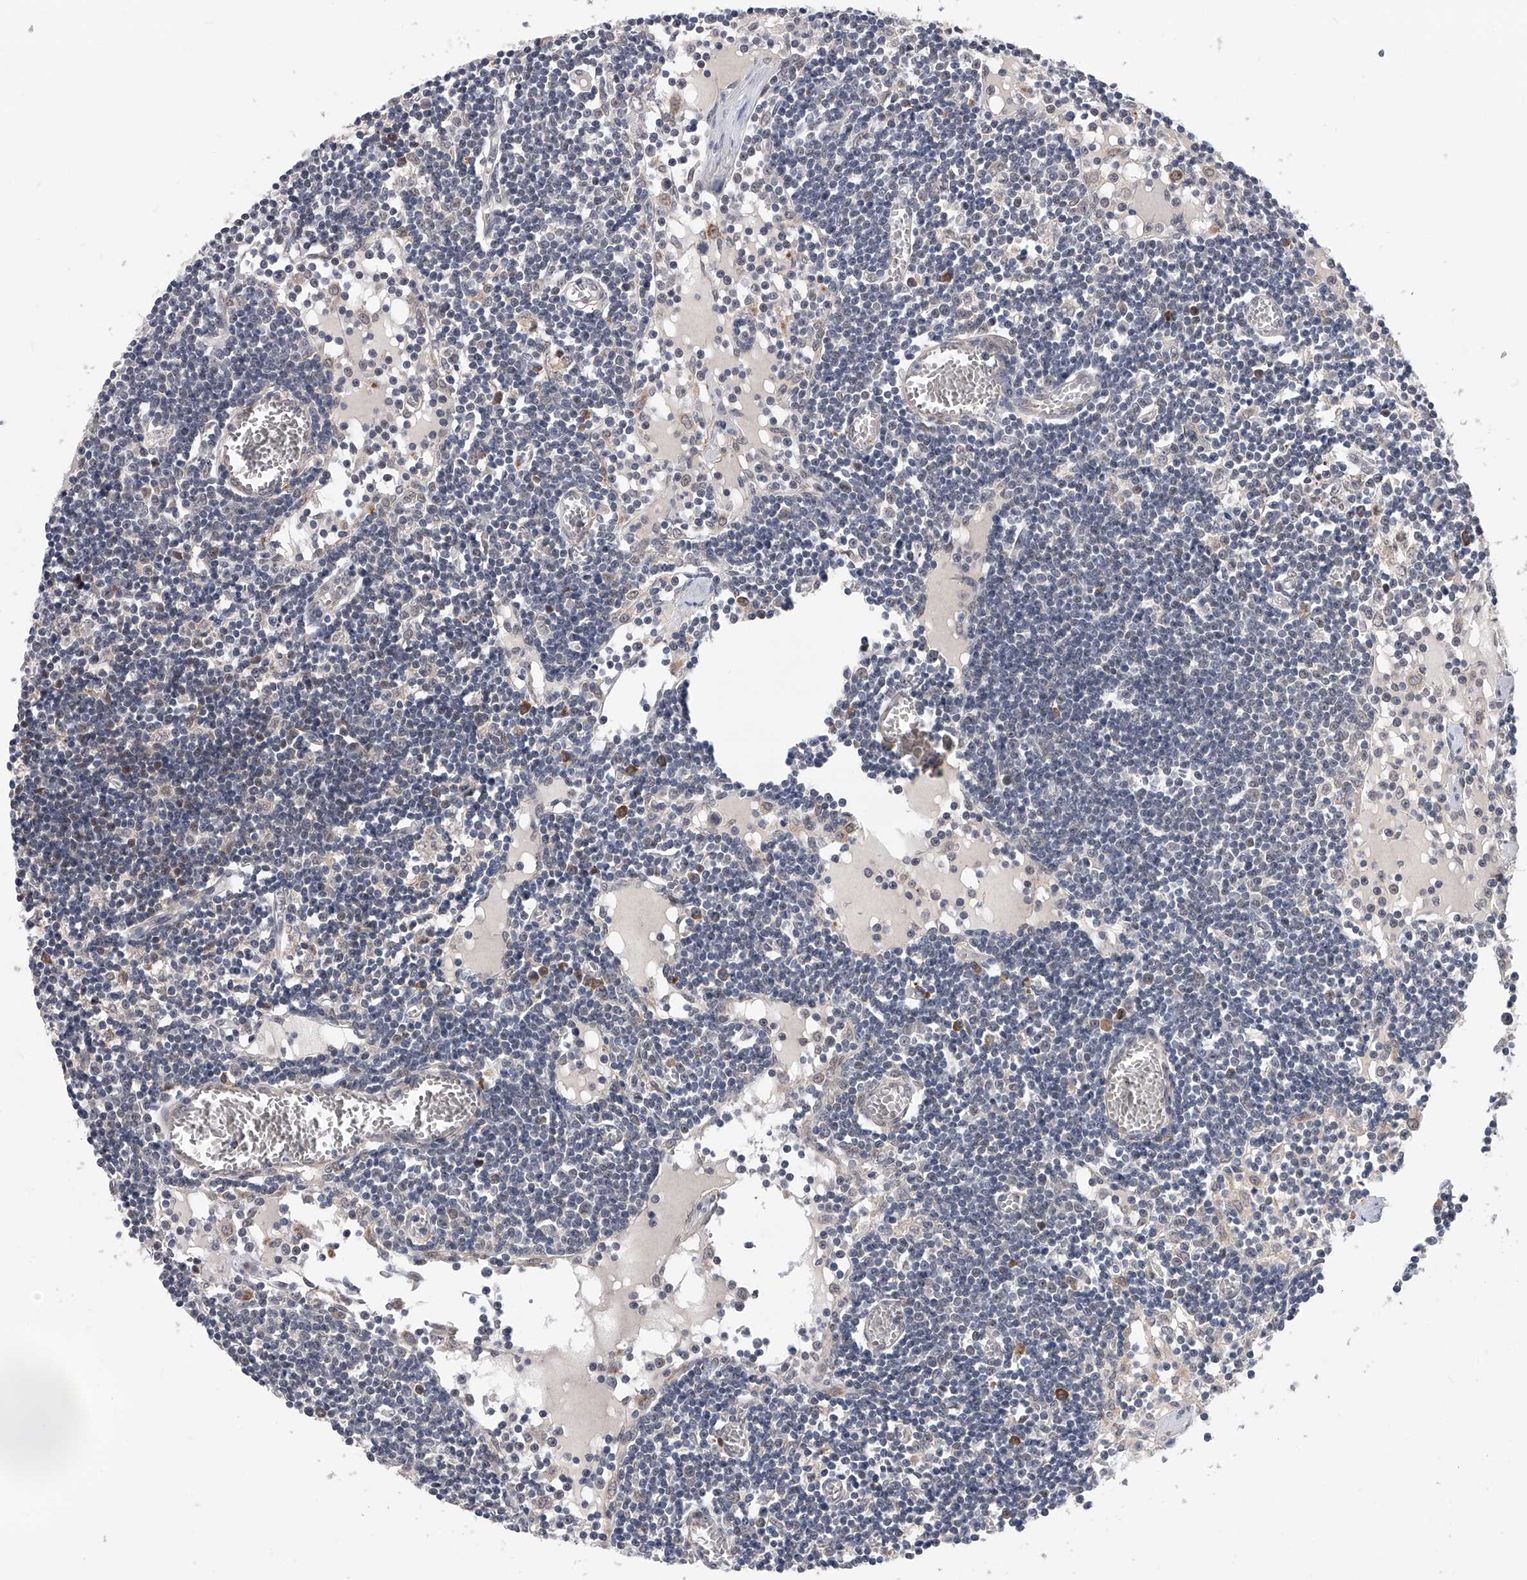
{"staining": {"intensity": "weak", "quantity": "<25%", "location": "cytoplasmic/membranous"}, "tissue": "lymph node", "cell_type": "Germinal center cells", "image_type": "normal", "snomed": [{"axis": "morphology", "description": "Normal tissue, NOS"}, {"axis": "topography", "description": "Lymph node"}], "caption": "This is a micrograph of immunohistochemistry staining of unremarkable lymph node, which shows no positivity in germinal center cells. The staining is performed using DAB brown chromogen with nuclei counter-stained in using hematoxylin.", "gene": "SPOCK1", "patient": {"sex": "female", "age": 11}}